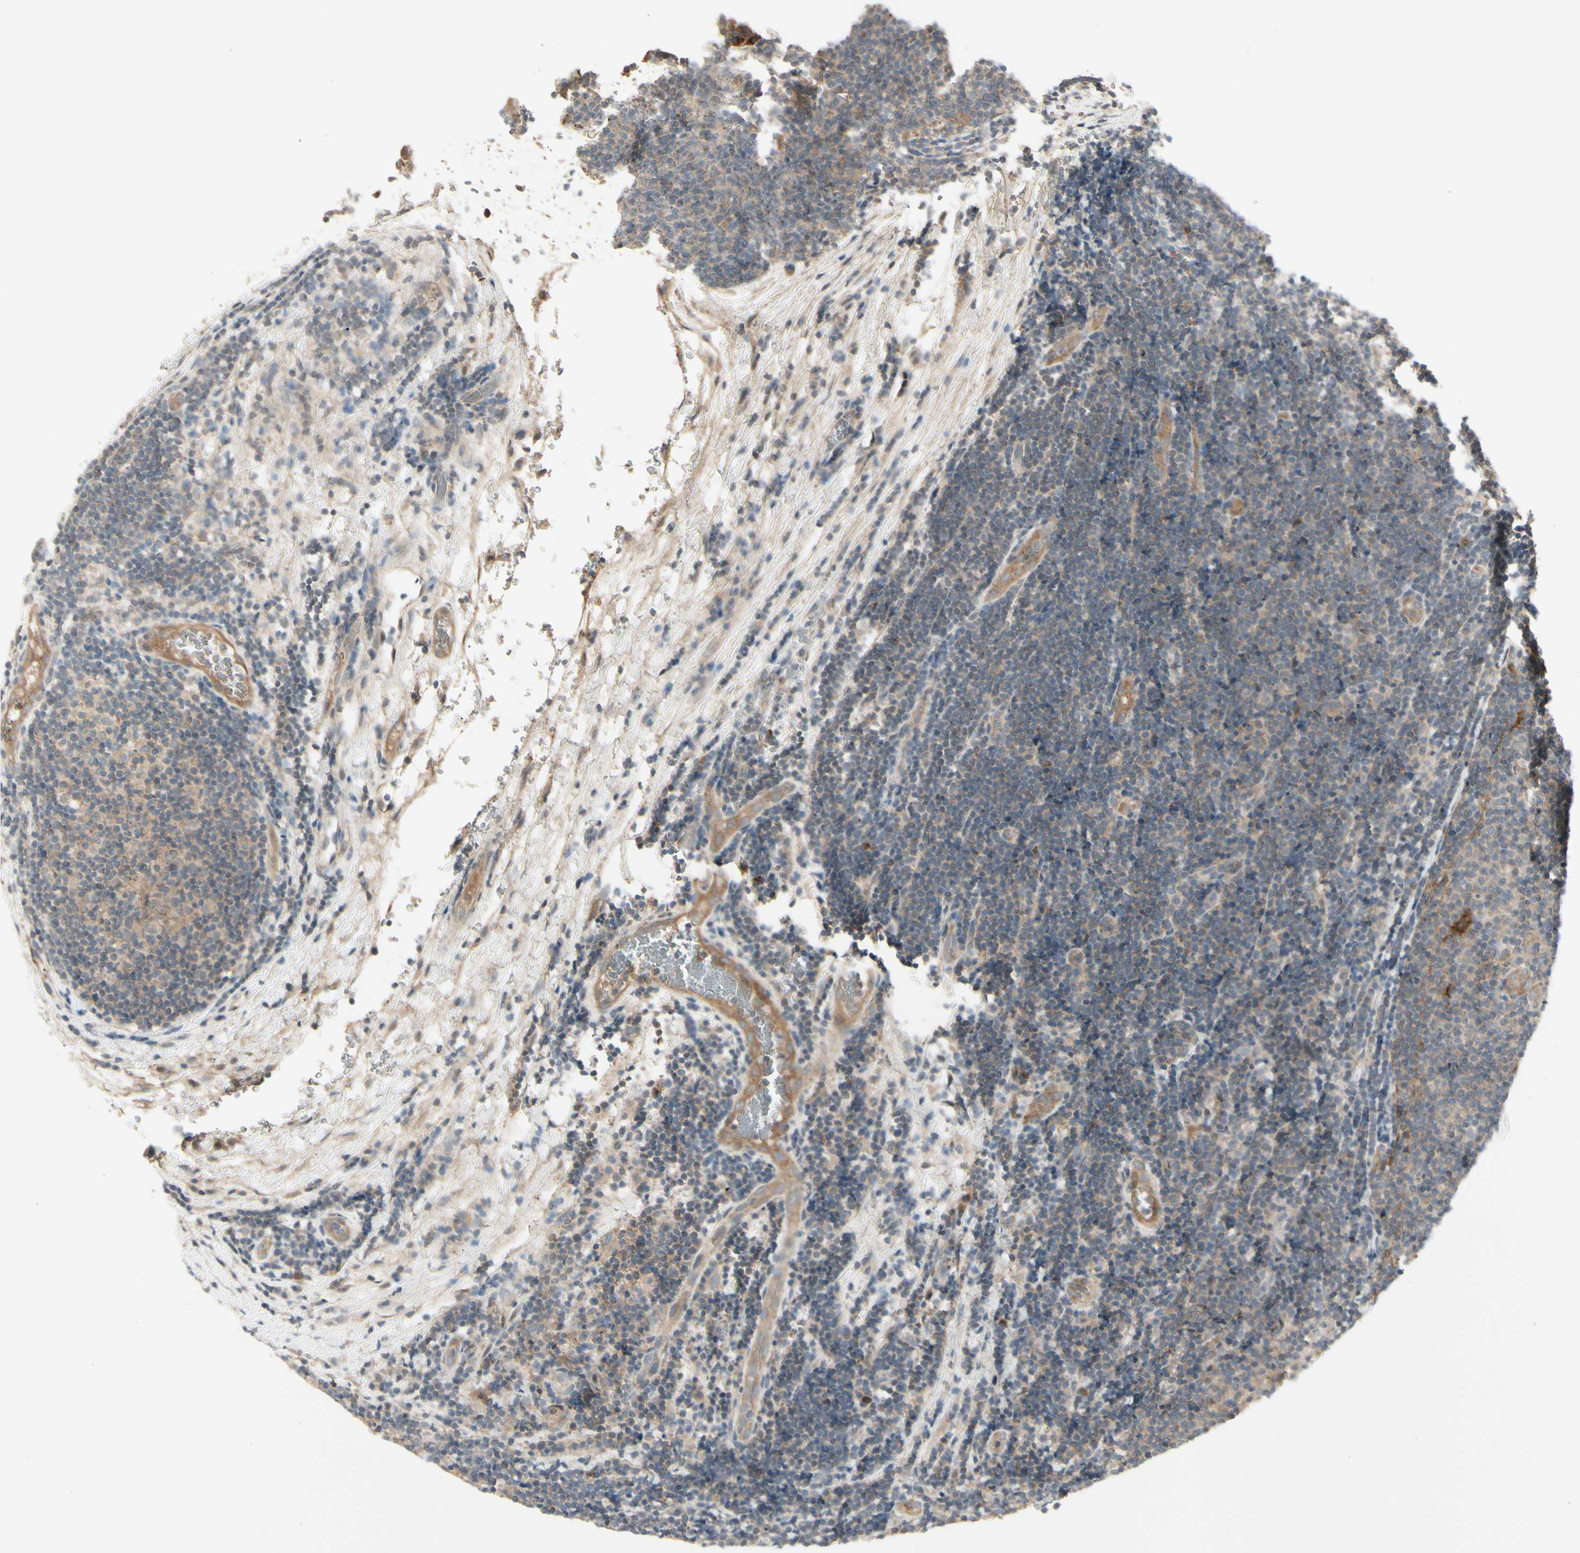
{"staining": {"intensity": "weak", "quantity": ">75%", "location": "cytoplasmic/membranous"}, "tissue": "lymphoma", "cell_type": "Tumor cells", "image_type": "cancer", "snomed": [{"axis": "morphology", "description": "Malignant lymphoma, non-Hodgkin's type, Low grade"}, {"axis": "topography", "description": "Lymph node"}], "caption": "Immunohistochemistry histopathology image of neoplastic tissue: human lymphoma stained using immunohistochemistry (IHC) reveals low levels of weak protein expression localized specifically in the cytoplasmic/membranous of tumor cells, appearing as a cytoplasmic/membranous brown color.", "gene": "FHDC1", "patient": {"sex": "male", "age": 83}}